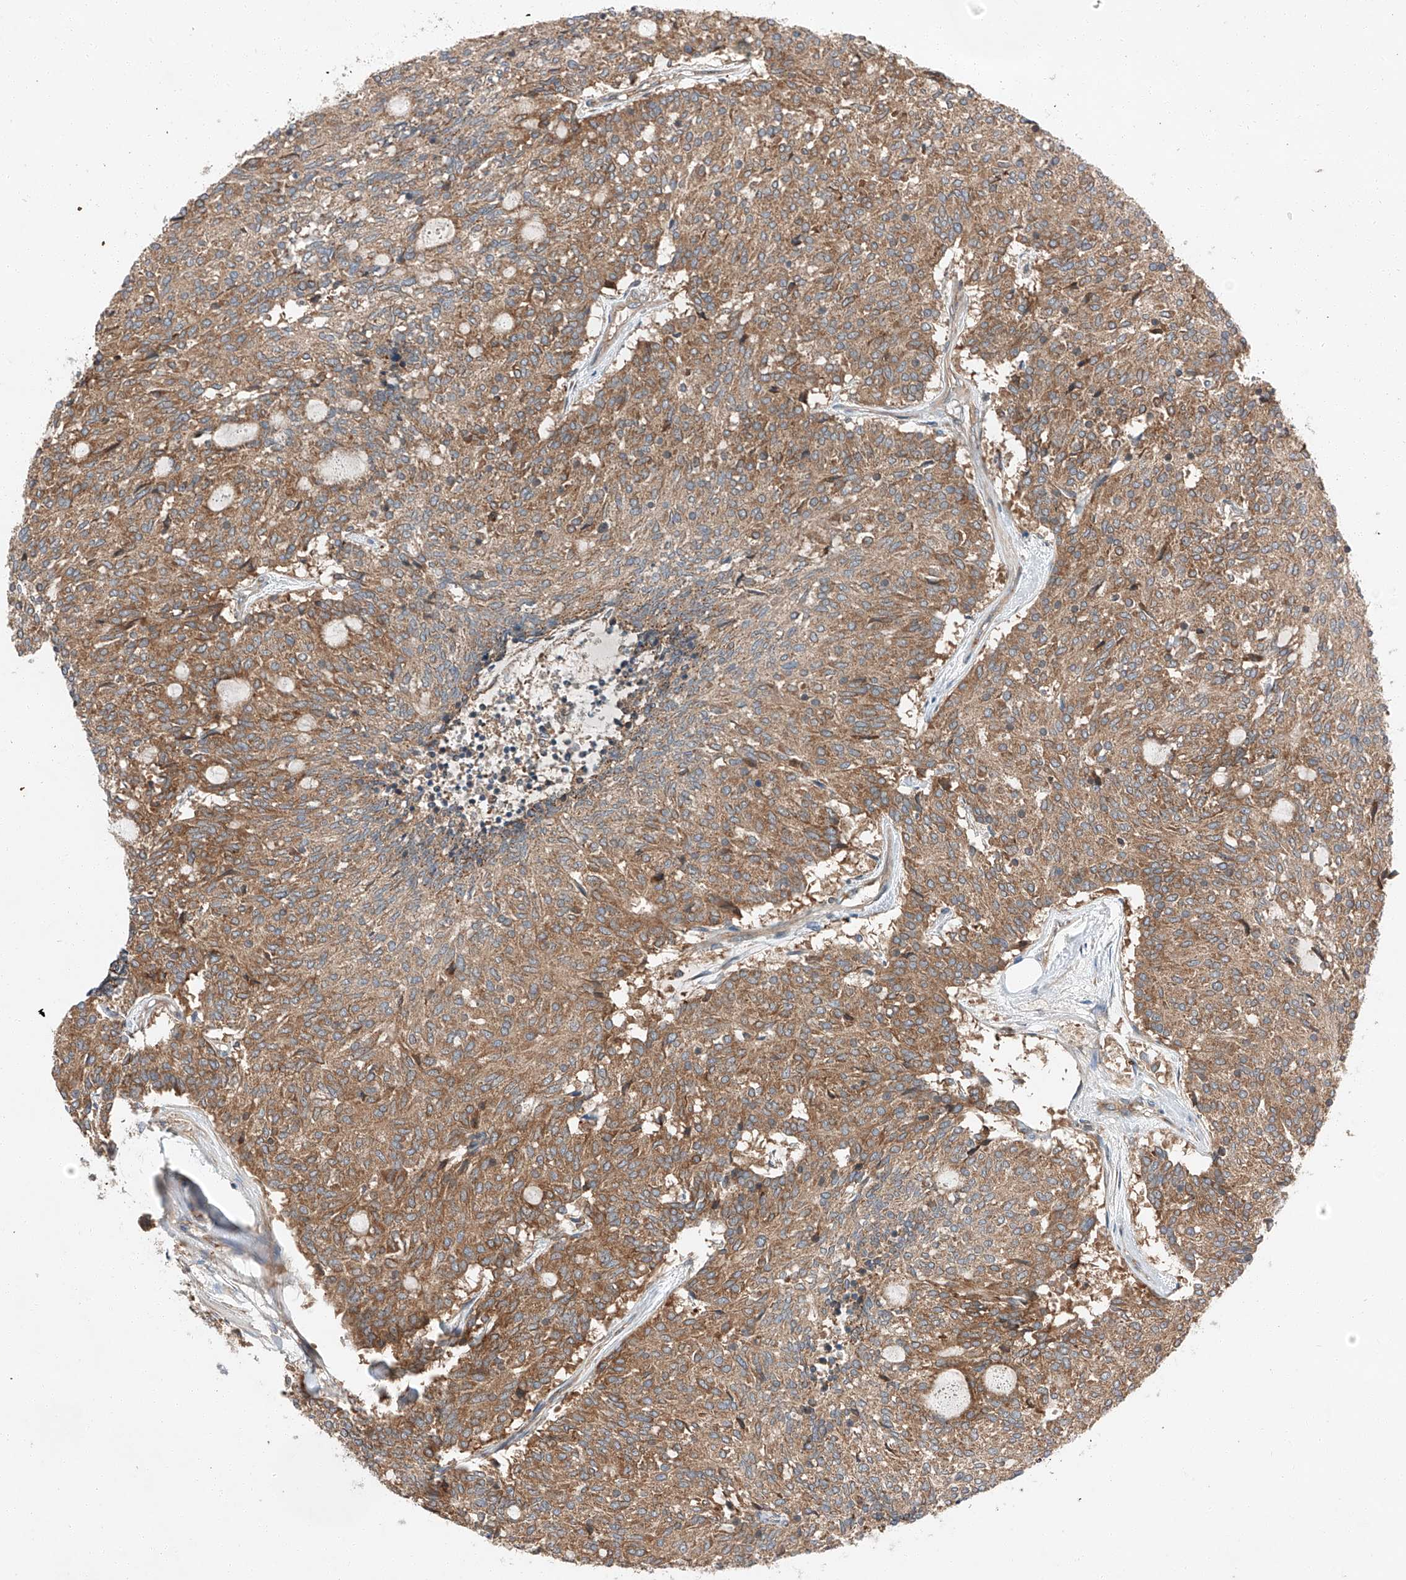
{"staining": {"intensity": "moderate", "quantity": ">75%", "location": "cytoplasmic/membranous"}, "tissue": "carcinoid", "cell_type": "Tumor cells", "image_type": "cancer", "snomed": [{"axis": "morphology", "description": "Carcinoid, malignant, NOS"}, {"axis": "topography", "description": "Pancreas"}], "caption": "Immunohistochemical staining of carcinoid (malignant) exhibits medium levels of moderate cytoplasmic/membranous protein staining in approximately >75% of tumor cells.", "gene": "ZC3H15", "patient": {"sex": "female", "age": 54}}